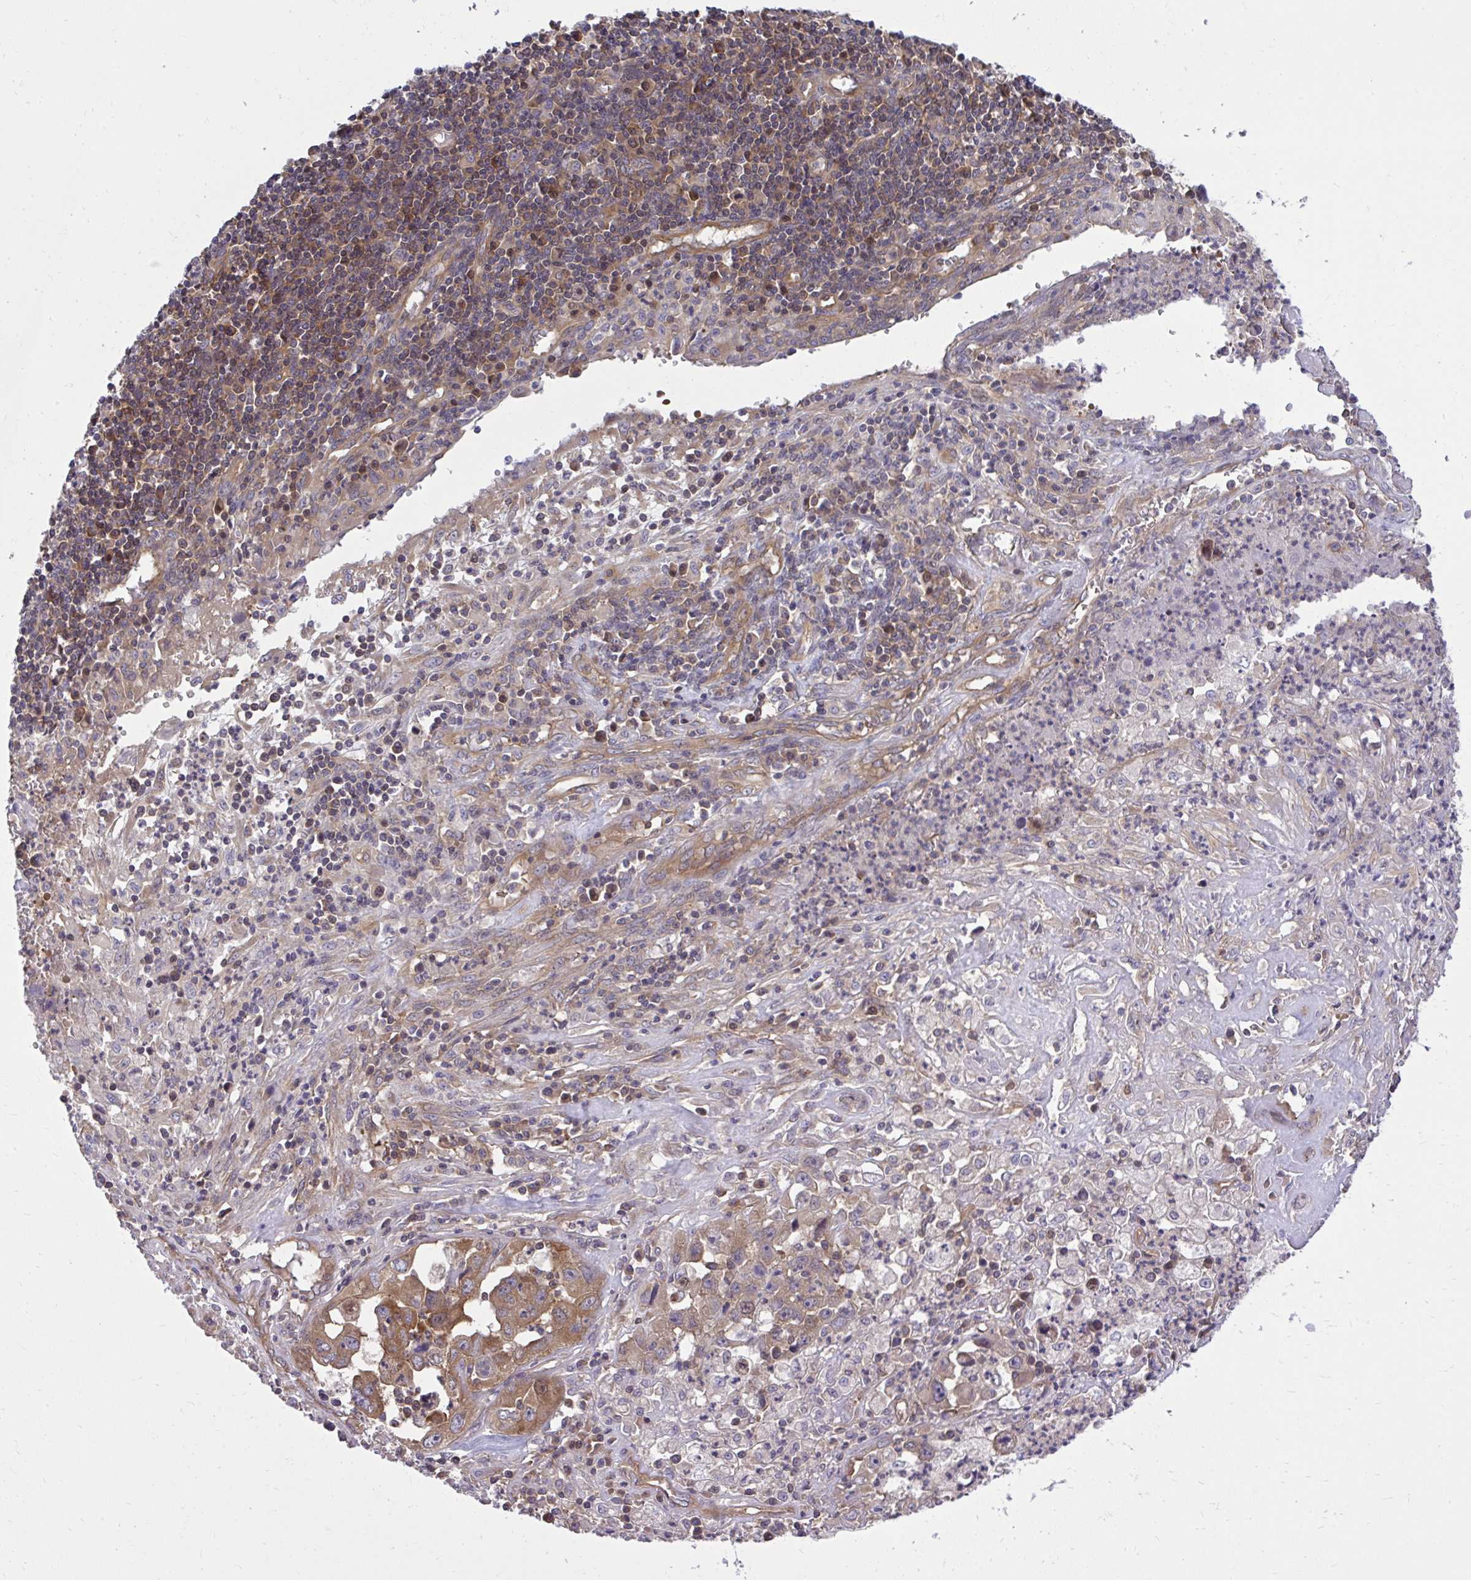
{"staining": {"intensity": "moderate", "quantity": ">75%", "location": "cytoplasmic/membranous"}, "tissue": "endometrial cancer", "cell_type": "Tumor cells", "image_type": "cancer", "snomed": [{"axis": "morphology", "description": "Adenocarcinoma, NOS"}, {"axis": "topography", "description": "Uterus"}], "caption": "Immunohistochemistry (IHC) of human endometrial cancer (adenocarcinoma) reveals medium levels of moderate cytoplasmic/membranous positivity in approximately >75% of tumor cells.", "gene": "PPP5C", "patient": {"sex": "female", "age": 62}}